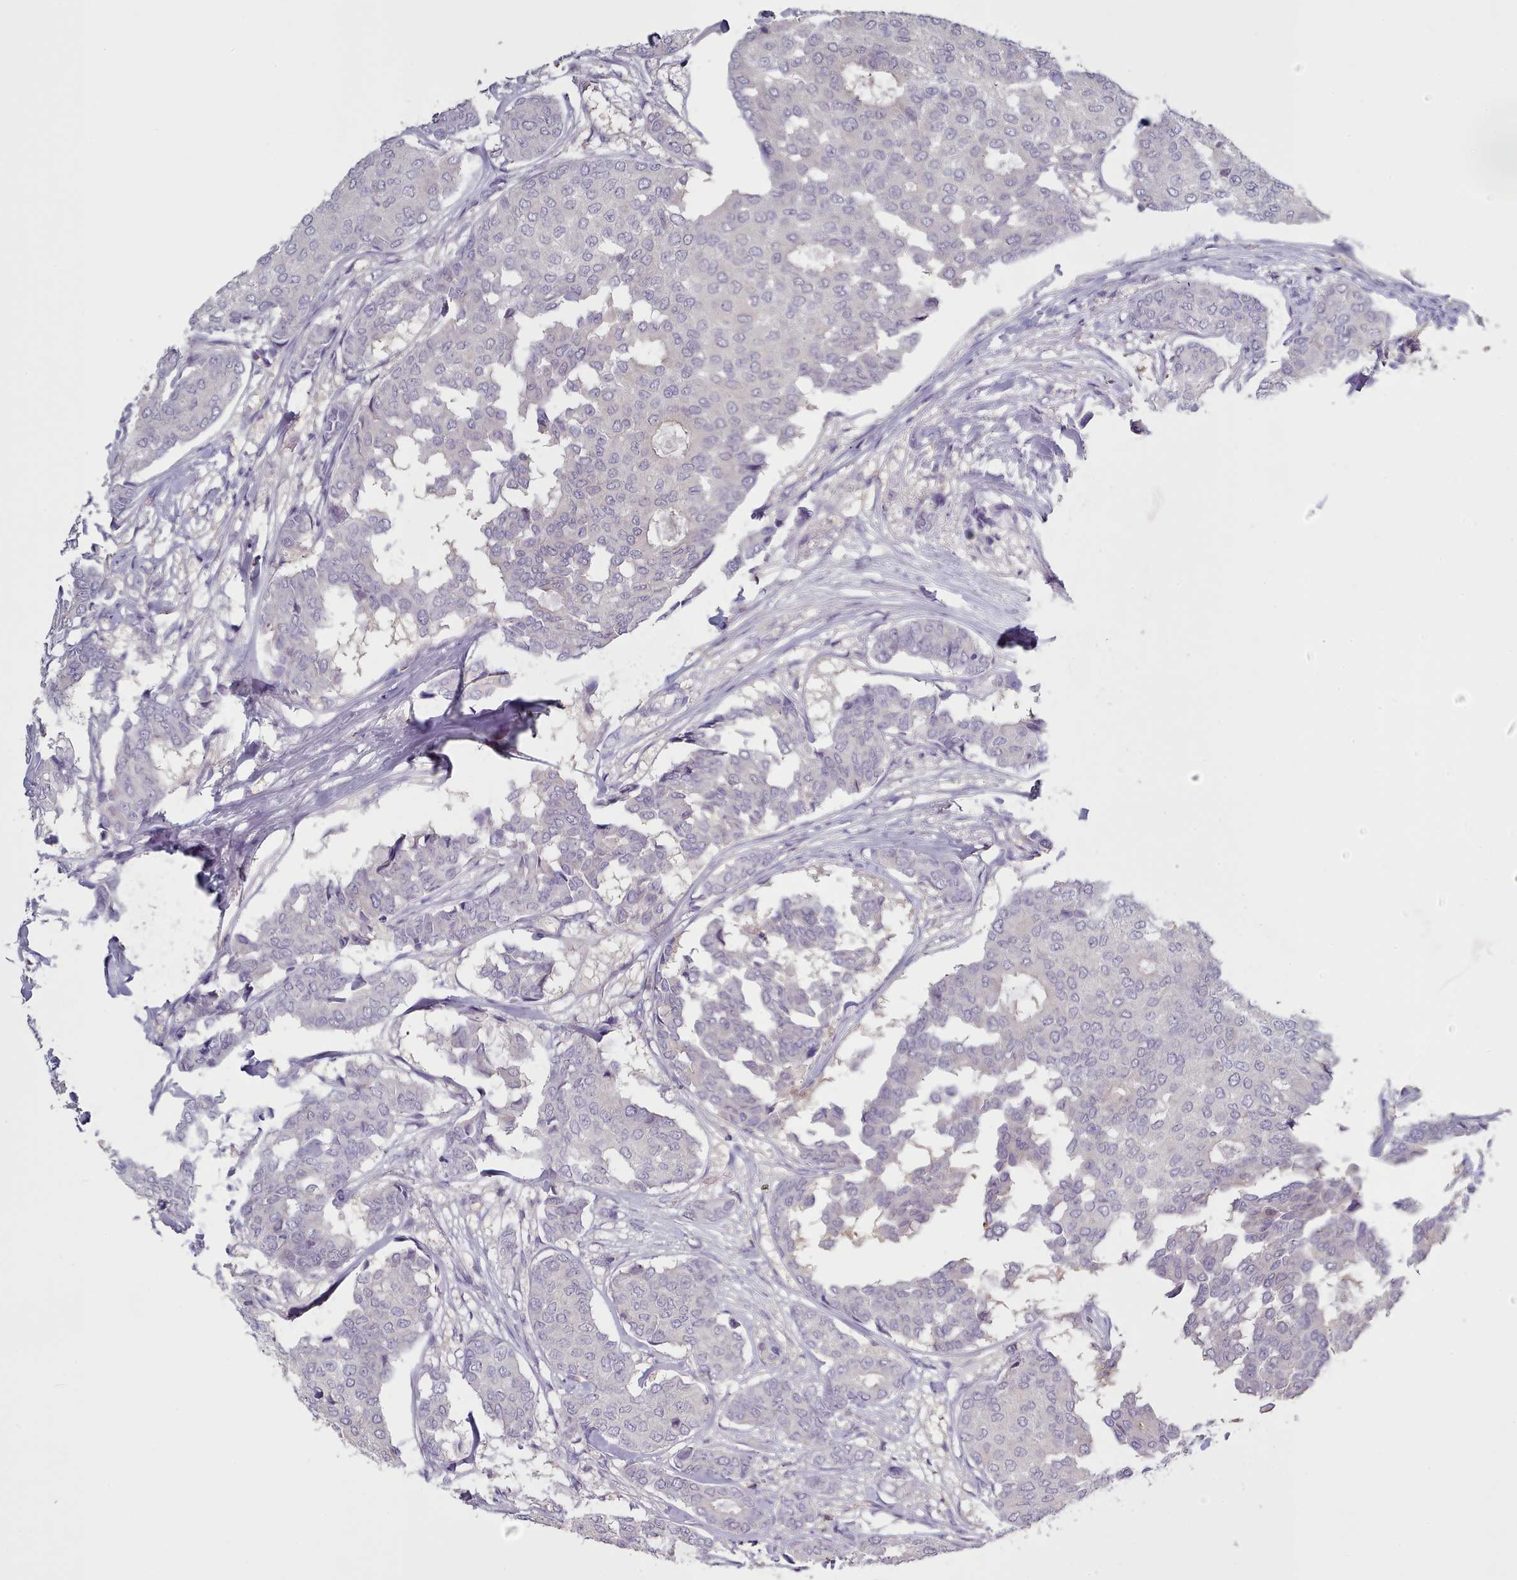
{"staining": {"intensity": "negative", "quantity": "none", "location": "none"}, "tissue": "breast cancer", "cell_type": "Tumor cells", "image_type": "cancer", "snomed": [{"axis": "morphology", "description": "Duct carcinoma"}, {"axis": "topography", "description": "Breast"}], "caption": "Tumor cells are negative for protein expression in human breast intraductal carcinoma.", "gene": "RAC2", "patient": {"sex": "female", "age": 75}}